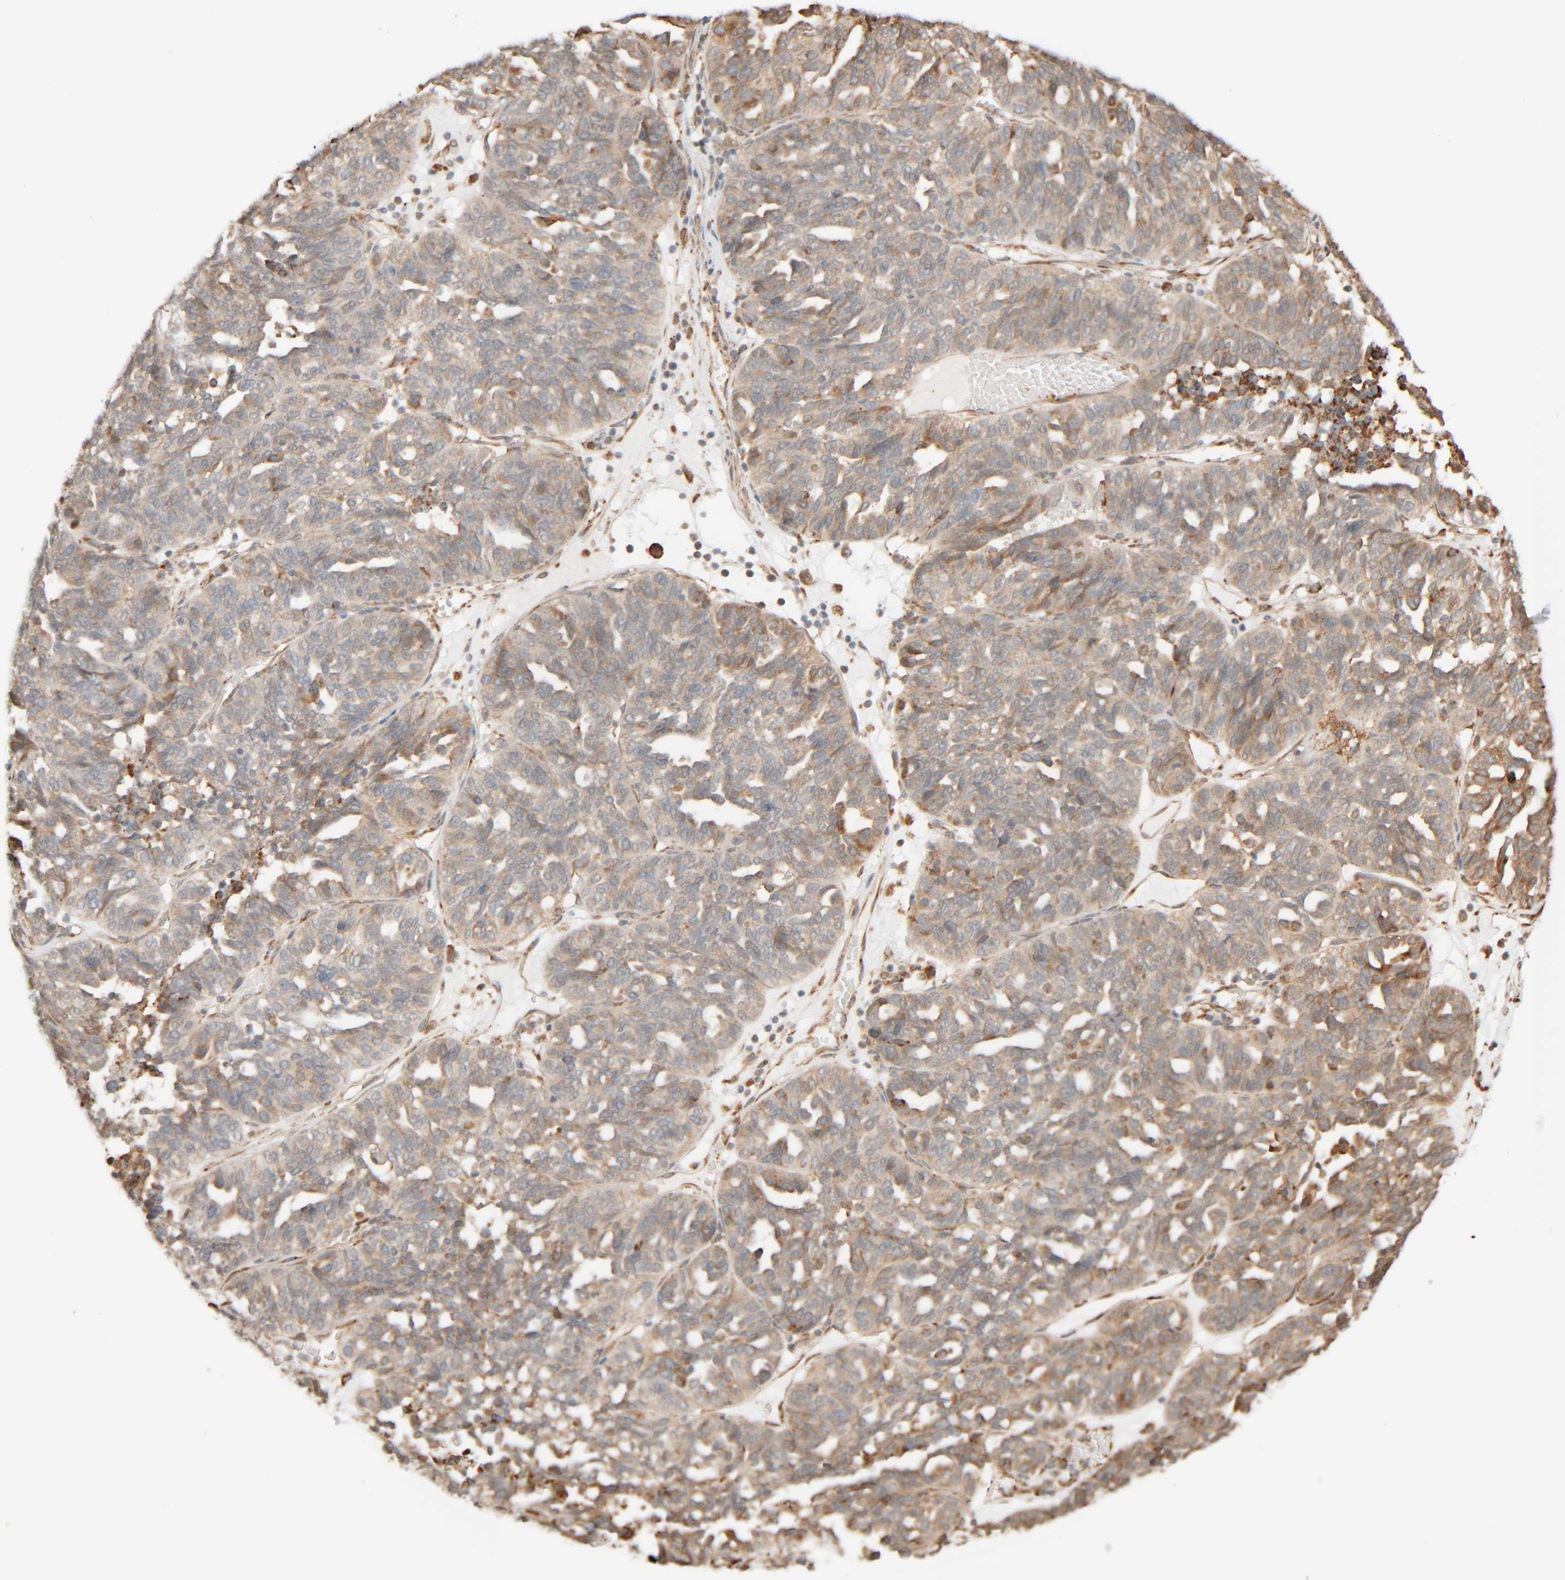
{"staining": {"intensity": "weak", "quantity": ">75%", "location": "cytoplasmic/membranous"}, "tissue": "ovarian cancer", "cell_type": "Tumor cells", "image_type": "cancer", "snomed": [{"axis": "morphology", "description": "Cystadenocarcinoma, serous, NOS"}, {"axis": "topography", "description": "Ovary"}], "caption": "High-magnification brightfield microscopy of ovarian cancer stained with DAB (brown) and counterstained with hematoxylin (blue). tumor cells exhibit weak cytoplasmic/membranous expression is present in approximately>75% of cells. (Stains: DAB (3,3'-diaminobenzidine) in brown, nuclei in blue, Microscopy: brightfield microscopy at high magnification).", "gene": "INTS1", "patient": {"sex": "female", "age": 59}}